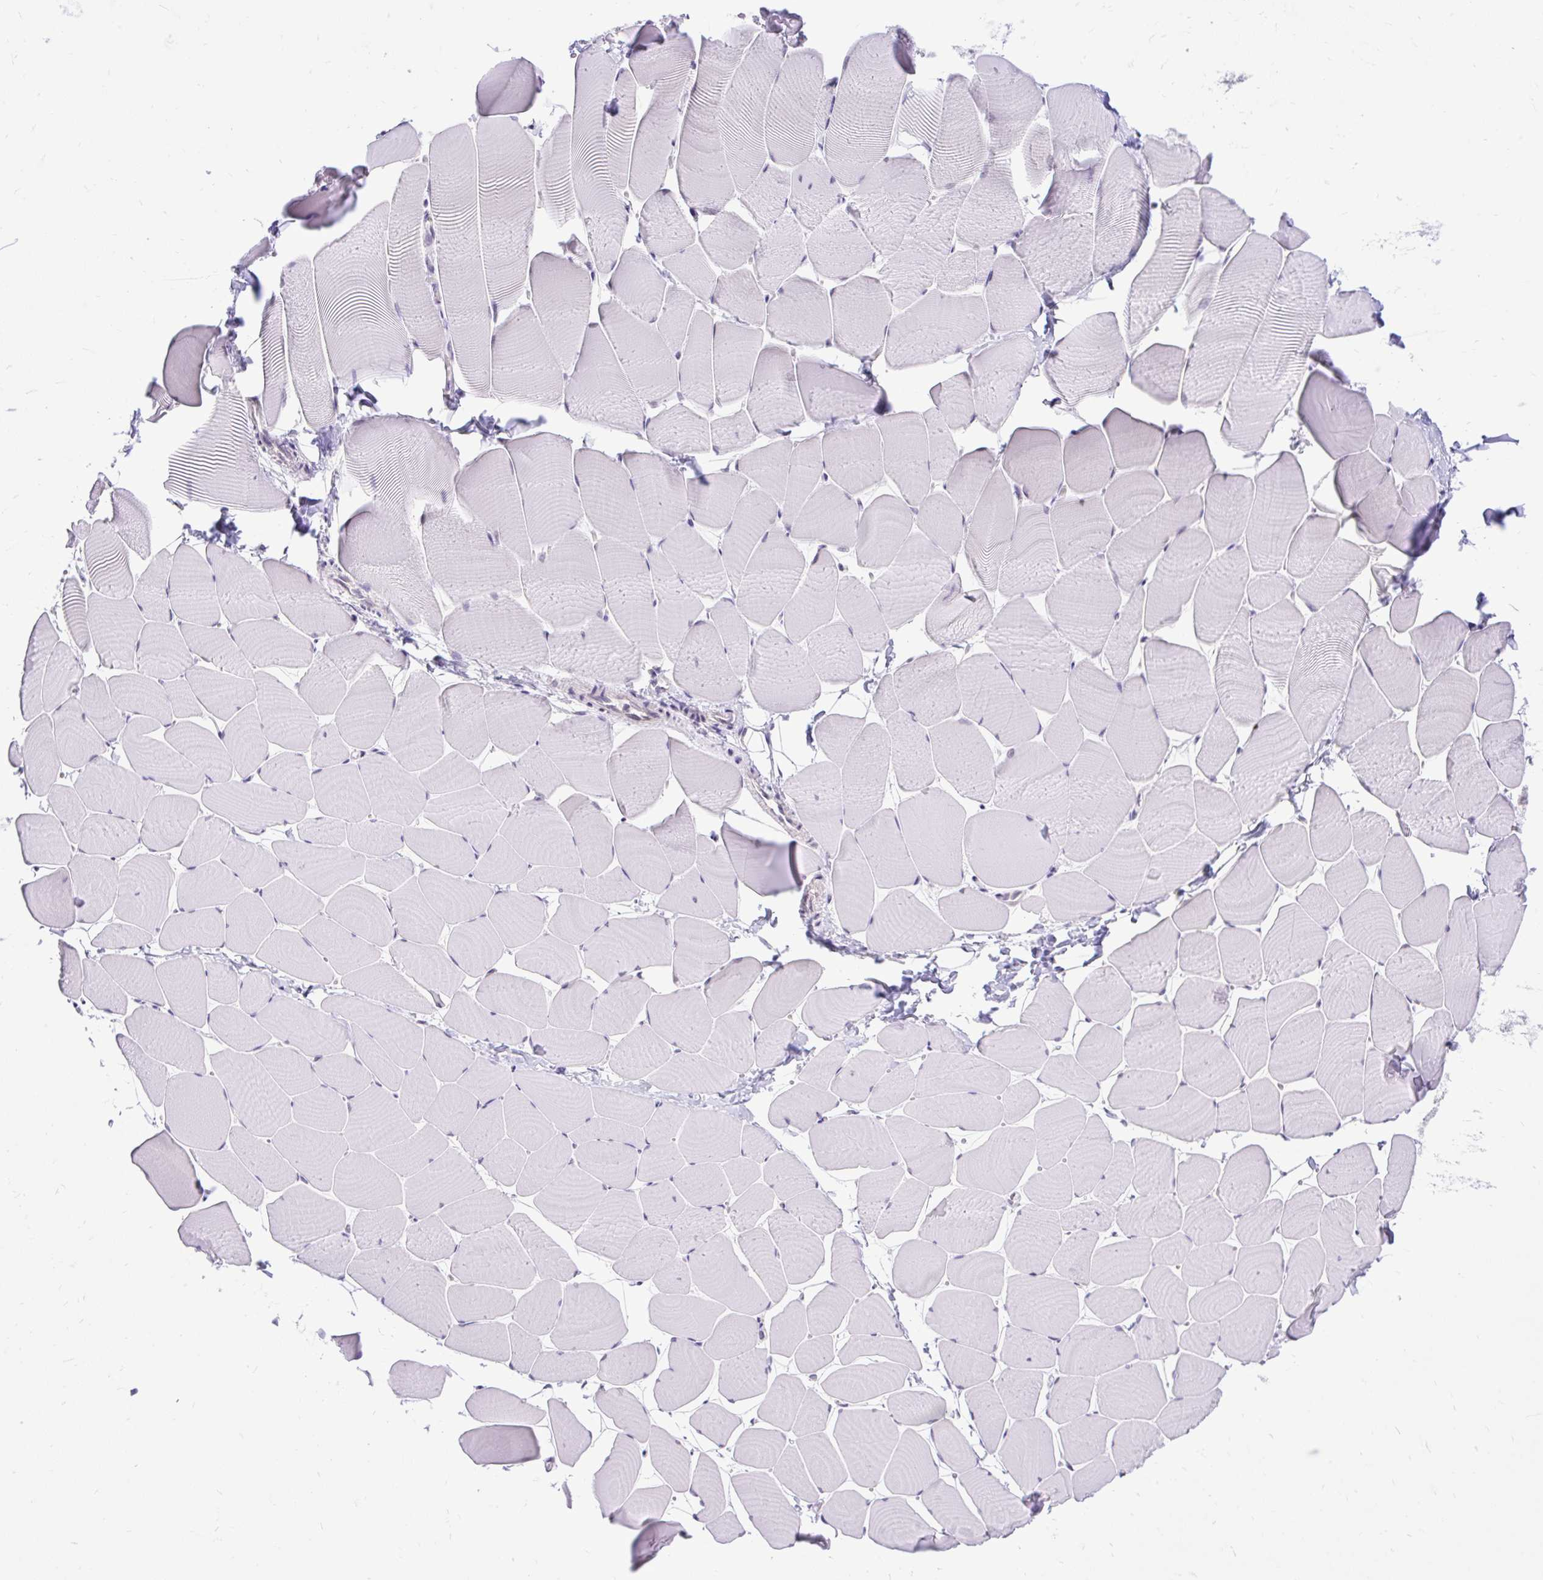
{"staining": {"intensity": "negative", "quantity": "none", "location": "none"}, "tissue": "skeletal muscle", "cell_type": "Myocytes", "image_type": "normal", "snomed": [{"axis": "morphology", "description": "Normal tissue, NOS"}, {"axis": "topography", "description": "Skeletal muscle"}], "caption": "A high-resolution histopathology image shows immunohistochemistry (IHC) staining of unremarkable skeletal muscle, which exhibits no significant staining in myocytes.", "gene": "PYCR2", "patient": {"sex": "male", "age": 25}}